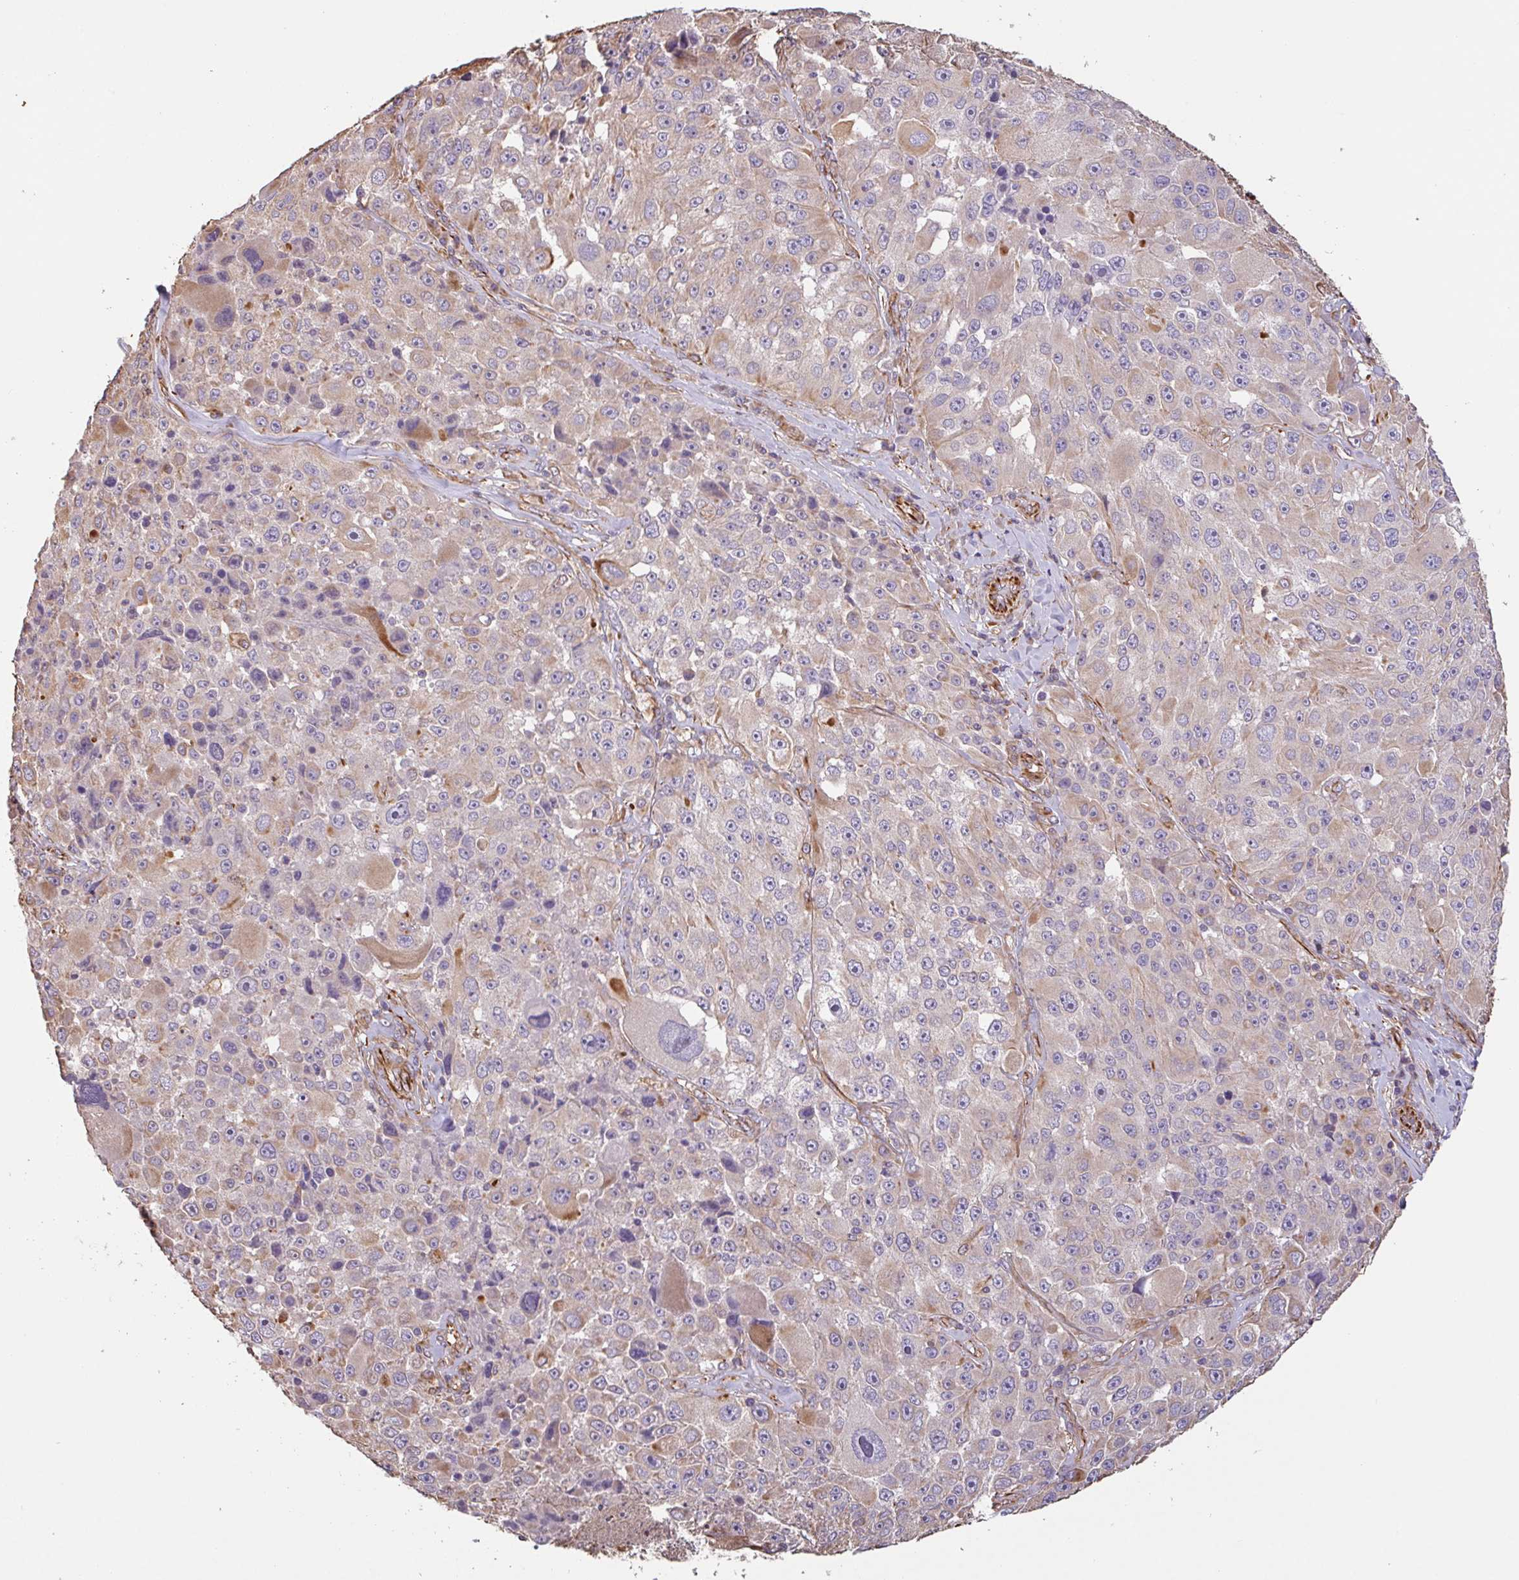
{"staining": {"intensity": "moderate", "quantity": "<25%", "location": "cytoplasmic/membranous"}, "tissue": "melanoma", "cell_type": "Tumor cells", "image_type": "cancer", "snomed": [{"axis": "morphology", "description": "Malignant melanoma, Metastatic site"}, {"axis": "topography", "description": "Lymph node"}], "caption": "Immunohistochemistry of human melanoma exhibits low levels of moderate cytoplasmic/membranous expression in about <25% of tumor cells.", "gene": "ZNF790", "patient": {"sex": "male", "age": 62}}